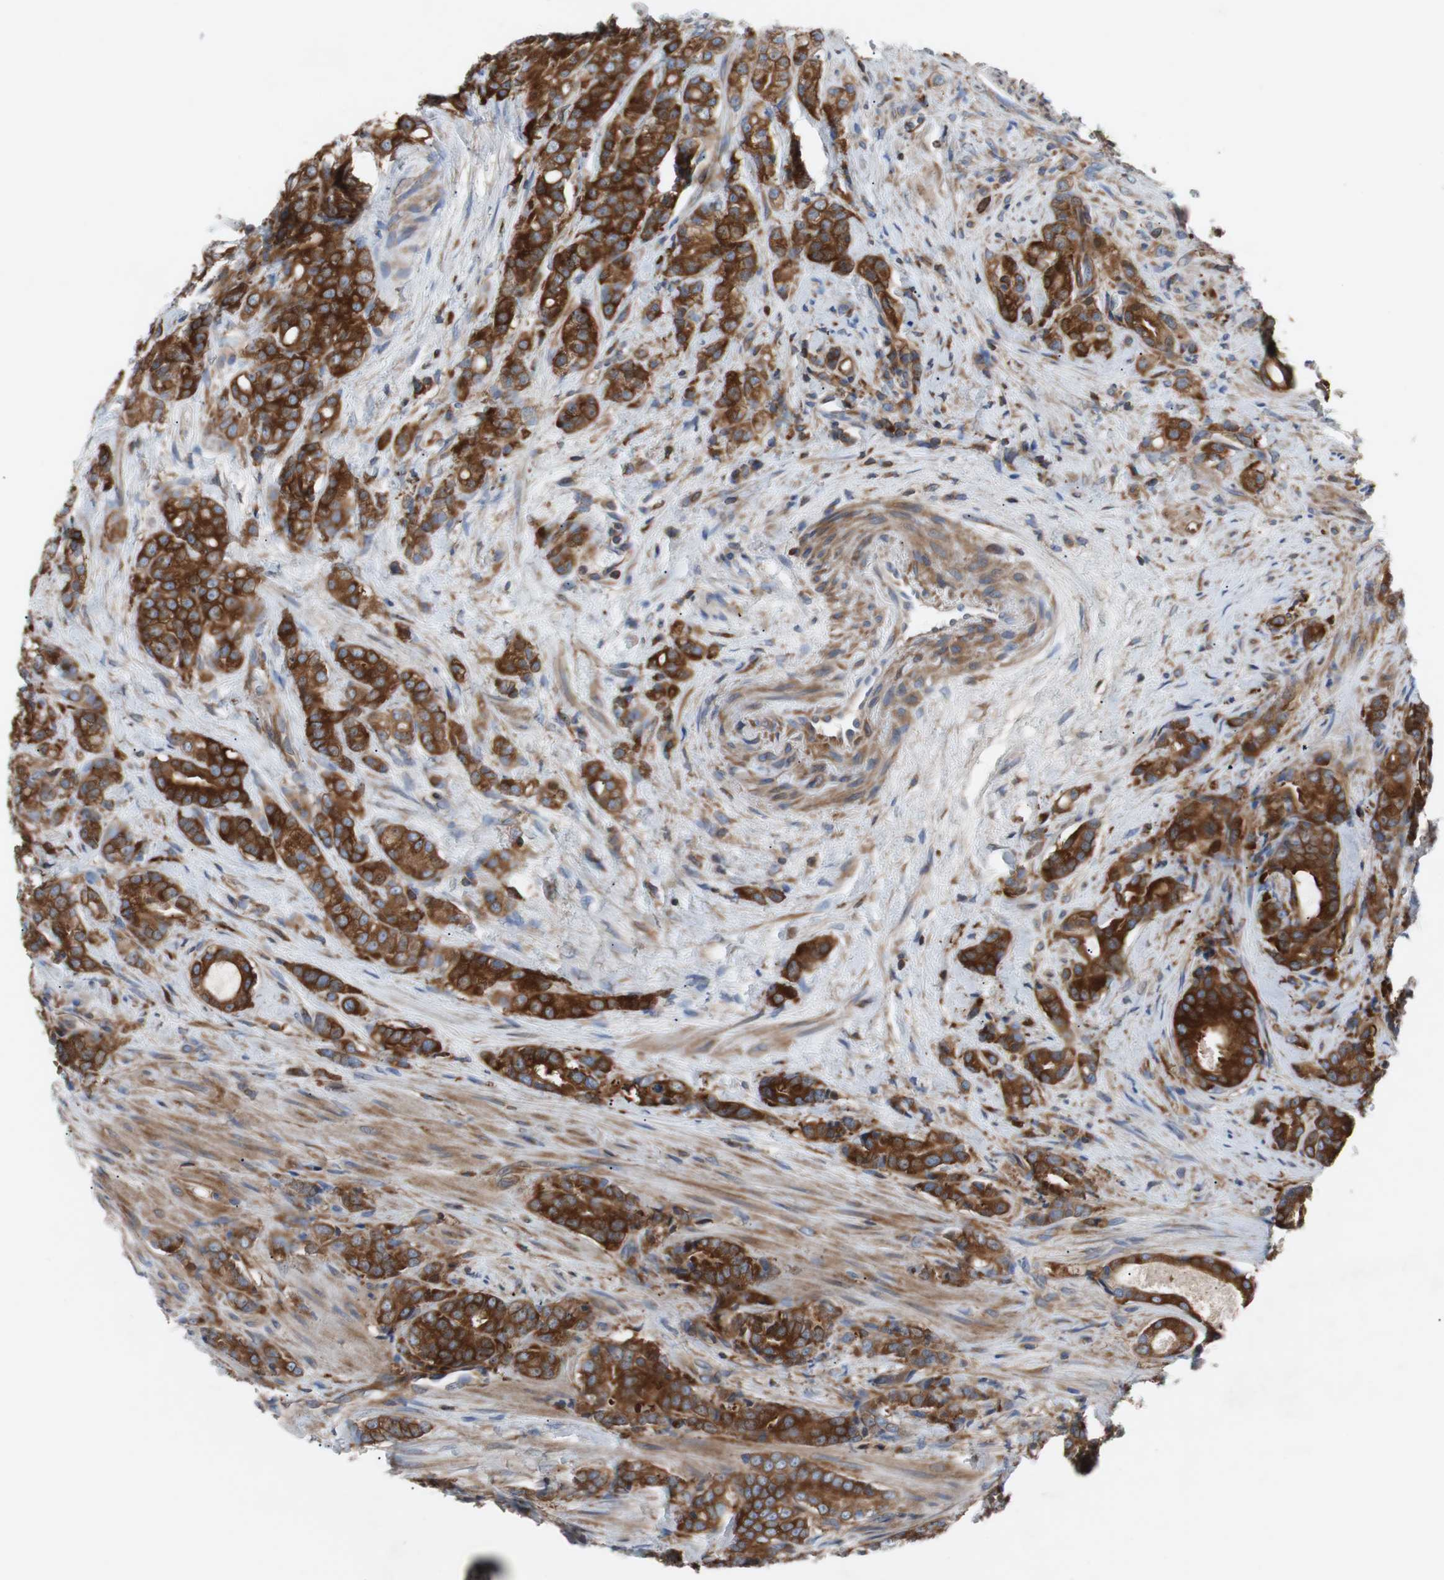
{"staining": {"intensity": "strong", "quantity": ">75%", "location": "cytoplasmic/membranous"}, "tissue": "prostate cancer", "cell_type": "Tumor cells", "image_type": "cancer", "snomed": [{"axis": "morphology", "description": "Adenocarcinoma, Low grade"}, {"axis": "topography", "description": "Prostate"}], "caption": "Brown immunohistochemical staining in human prostate cancer (adenocarcinoma (low-grade)) exhibits strong cytoplasmic/membranous staining in approximately >75% of tumor cells.", "gene": "GYS1", "patient": {"sex": "male", "age": 58}}